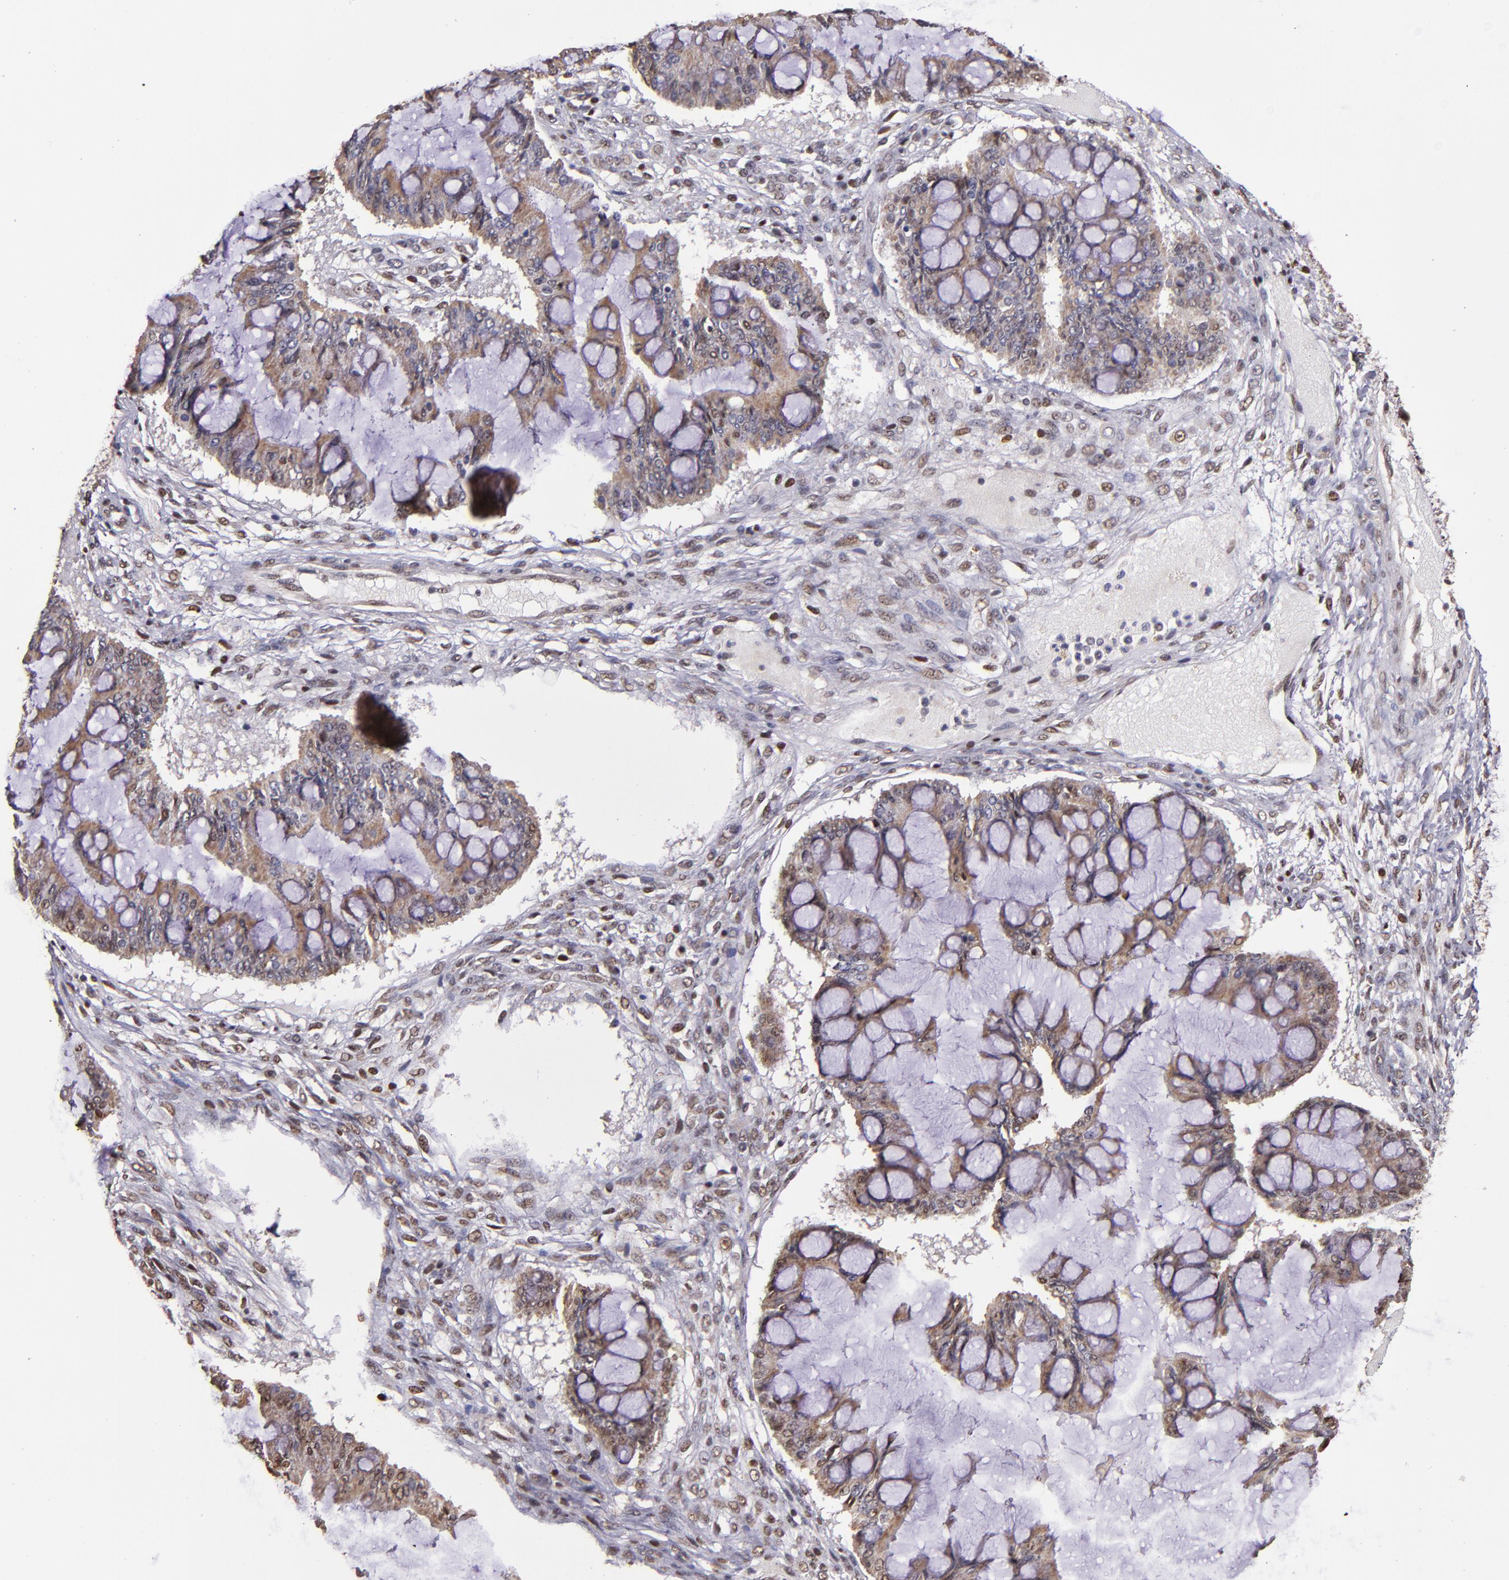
{"staining": {"intensity": "moderate", "quantity": "25%-75%", "location": "cytoplasmic/membranous,nuclear"}, "tissue": "ovarian cancer", "cell_type": "Tumor cells", "image_type": "cancer", "snomed": [{"axis": "morphology", "description": "Cystadenocarcinoma, mucinous, NOS"}, {"axis": "topography", "description": "Ovary"}], "caption": "DAB (3,3'-diaminobenzidine) immunohistochemical staining of ovarian mucinous cystadenocarcinoma shows moderate cytoplasmic/membranous and nuclear protein expression in about 25%-75% of tumor cells.", "gene": "CECR2", "patient": {"sex": "female", "age": 73}}